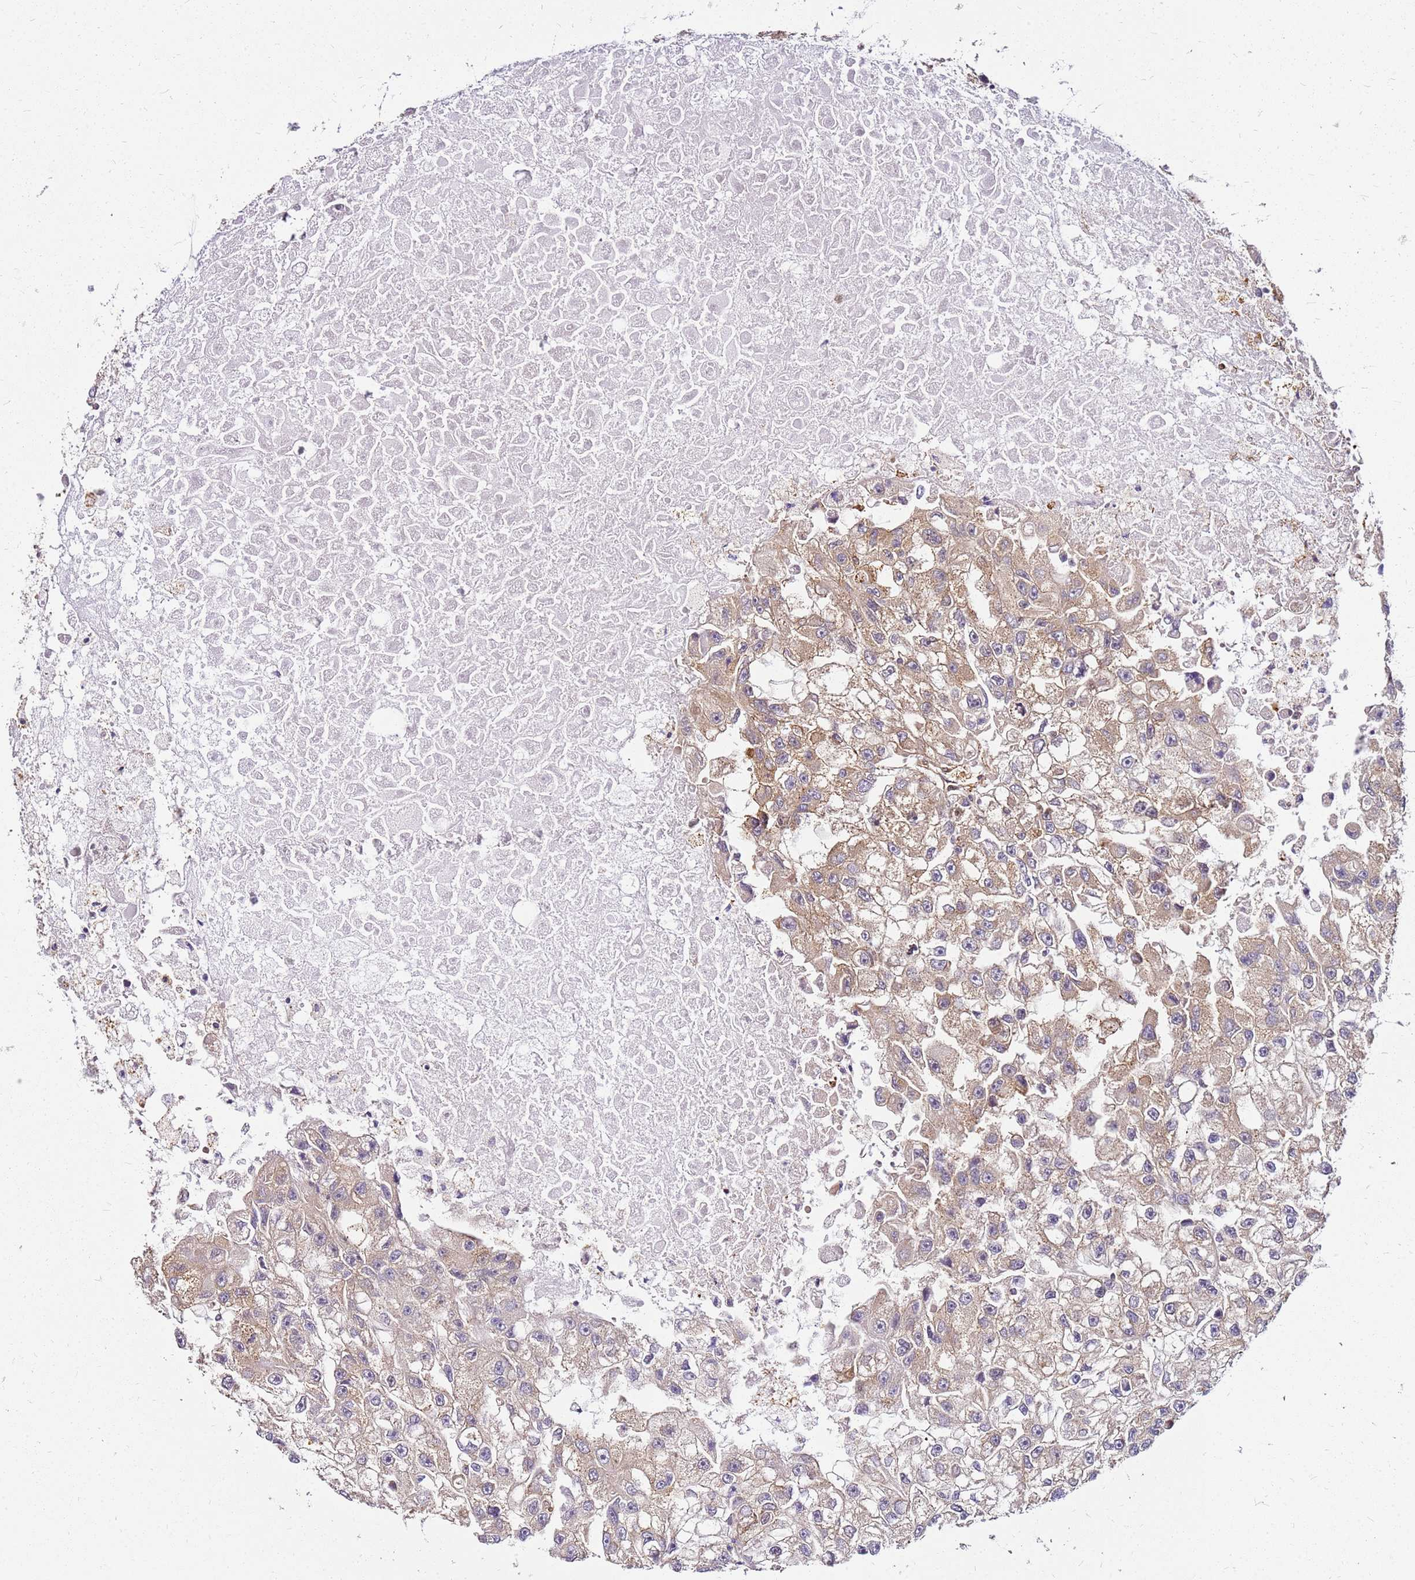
{"staining": {"intensity": "weak", "quantity": "<25%", "location": "cytoplasmic/membranous"}, "tissue": "renal cancer", "cell_type": "Tumor cells", "image_type": "cancer", "snomed": [{"axis": "morphology", "description": "Adenocarcinoma, NOS"}, {"axis": "topography", "description": "Kidney"}], "caption": "DAB (3,3'-diaminobenzidine) immunohistochemical staining of renal cancer (adenocarcinoma) shows no significant staining in tumor cells. (DAB immunohistochemistry with hematoxylin counter stain).", "gene": "PIH1D1", "patient": {"sex": "male", "age": 63}}